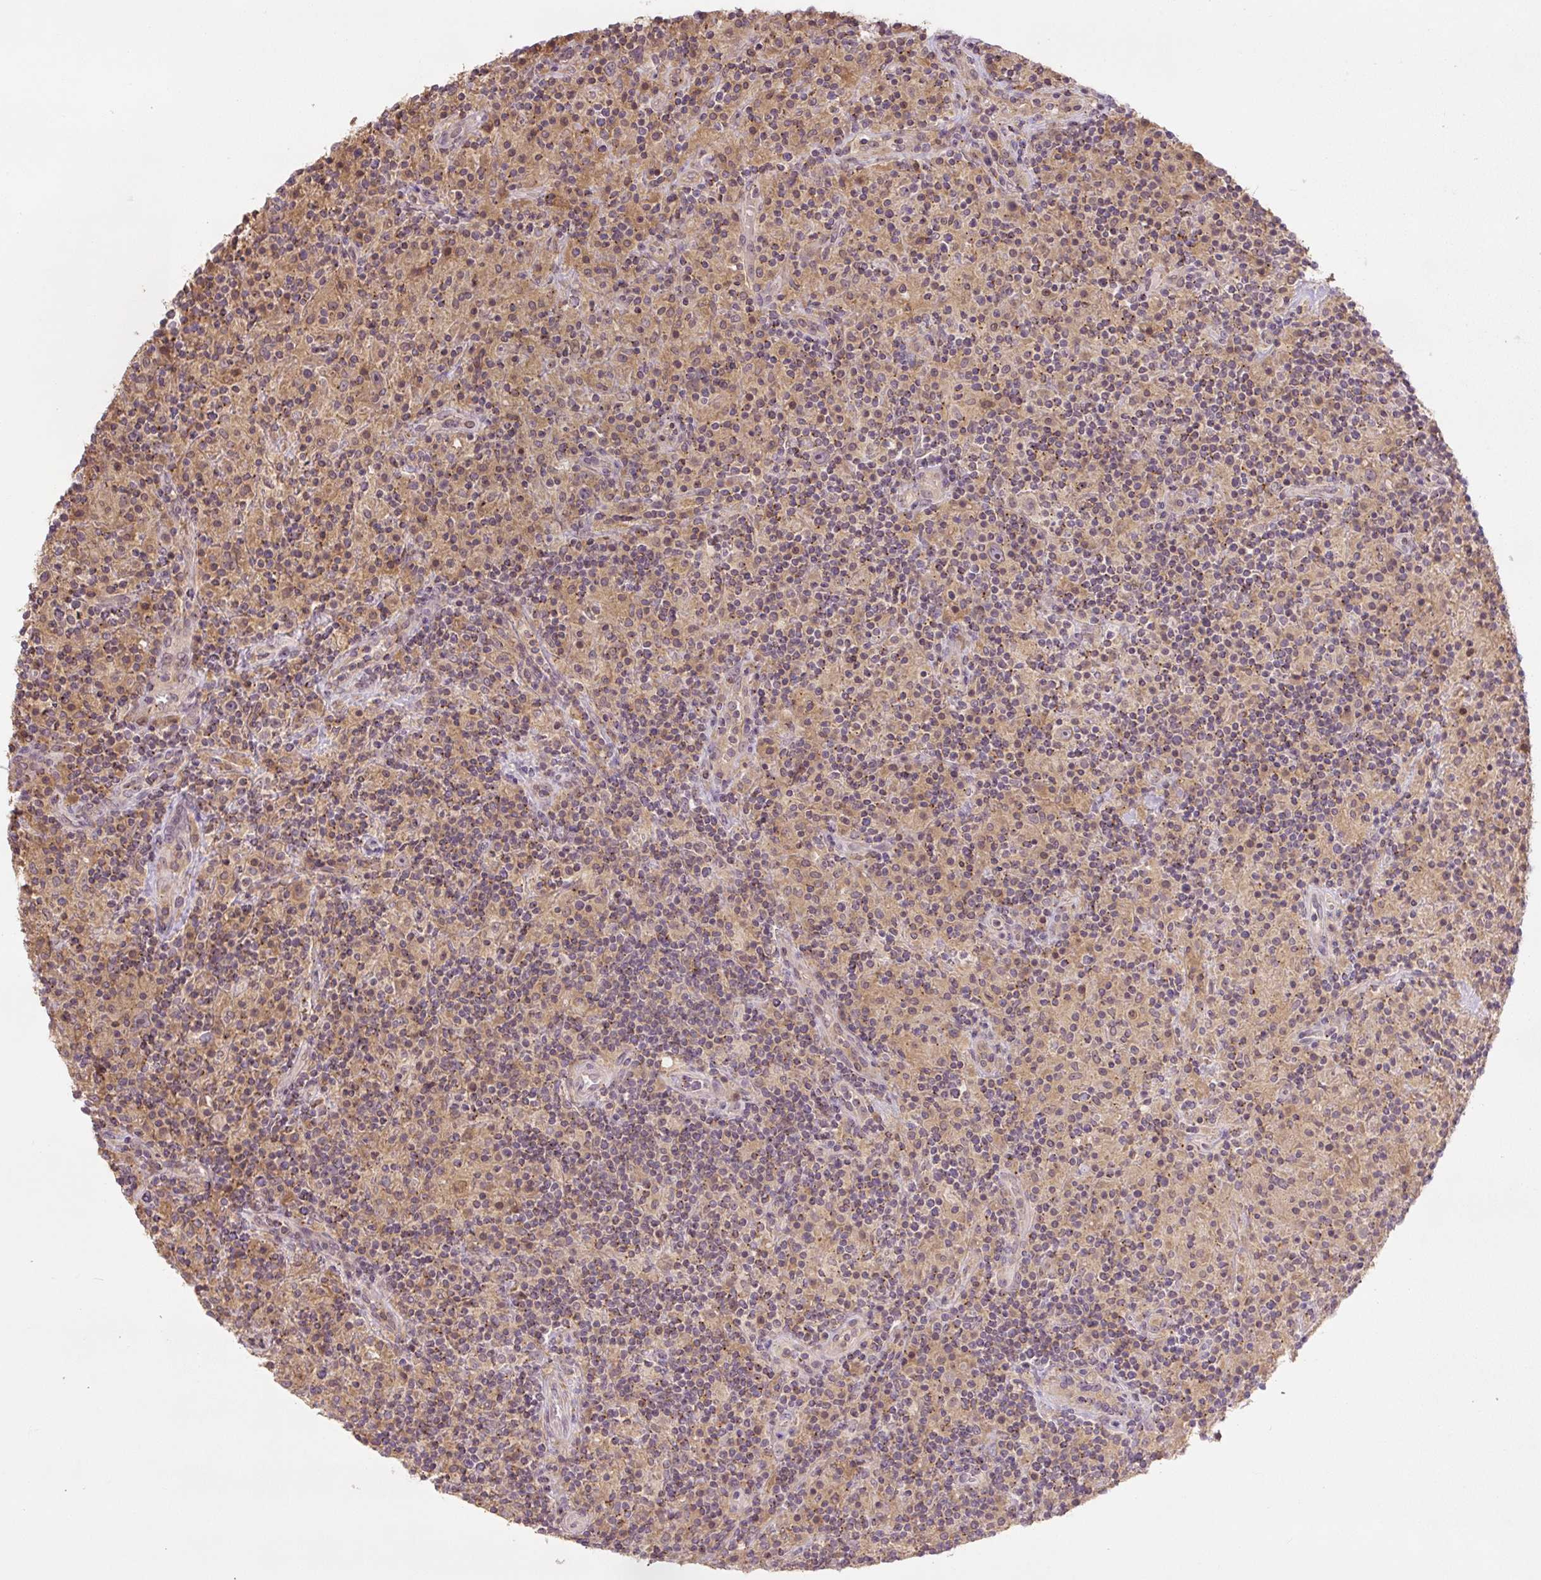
{"staining": {"intensity": "weak", "quantity": "25%-75%", "location": "cytoplasmic/membranous"}, "tissue": "lymphoma", "cell_type": "Tumor cells", "image_type": "cancer", "snomed": [{"axis": "morphology", "description": "Hodgkin's disease, NOS"}, {"axis": "topography", "description": "Lymph node"}], "caption": "Lymphoma stained with a brown dye displays weak cytoplasmic/membranous positive positivity in approximately 25%-75% of tumor cells.", "gene": "C2orf73", "patient": {"sex": "male", "age": 70}}